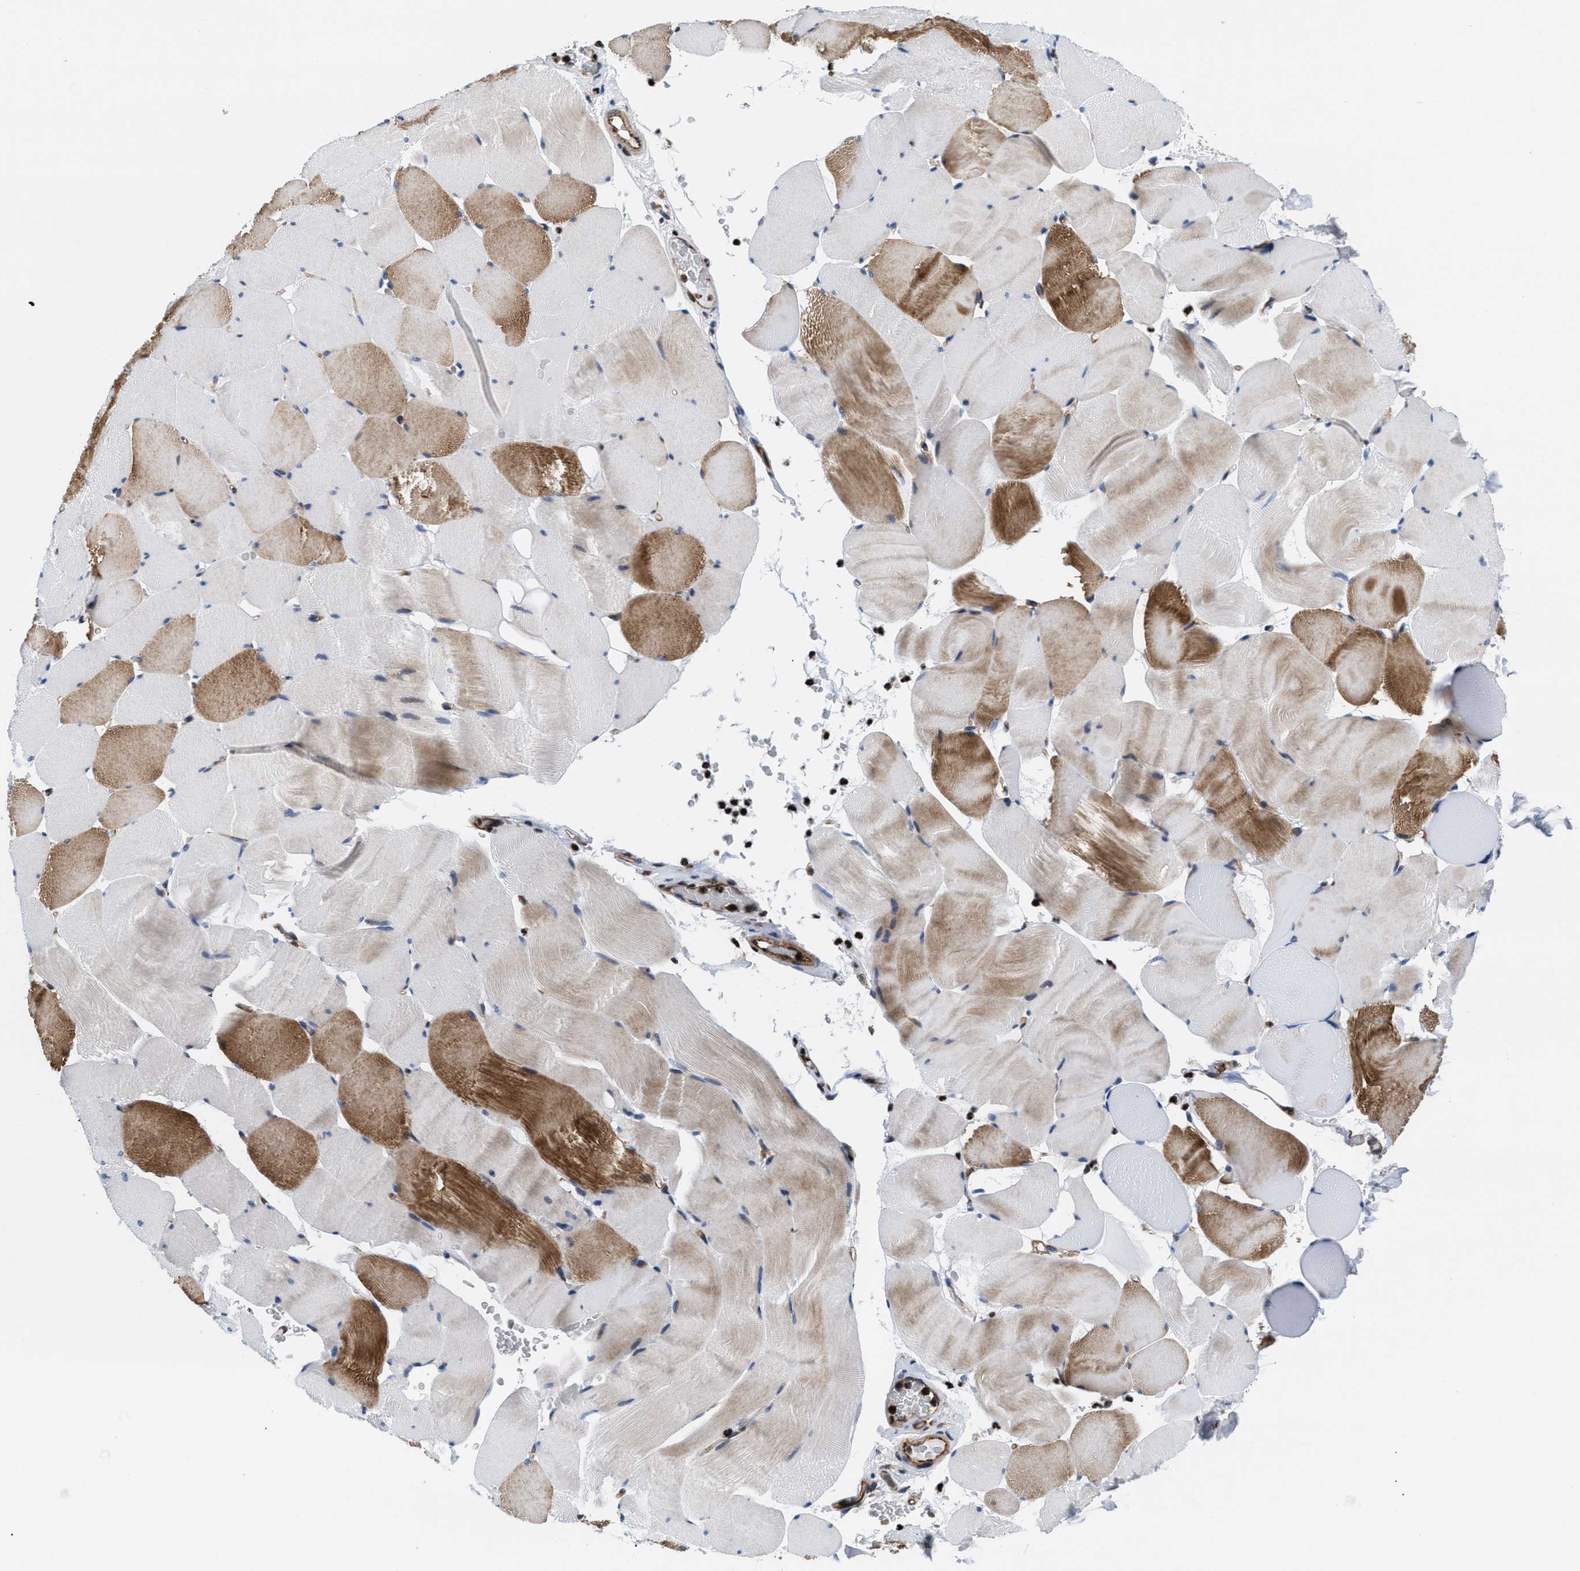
{"staining": {"intensity": "moderate", "quantity": "25%-75%", "location": "cytoplasmic/membranous"}, "tissue": "skeletal muscle", "cell_type": "Myocytes", "image_type": "normal", "snomed": [{"axis": "morphology", "description": "Normal tissue, NOS"}, {"axis": "topography", "description": "Skeletal muscle"}], "caption": "Immunohistochemistry (IHC) (DAB (3,3'-diaminobenzidine)) staining of unremarkable skeletal muscle shows moderate cytoplasmic/membranous protein staining in about 25%-75% of myocytes.", "gene": "PRR15L", "patient": {"sex": "male", "age": 62}}